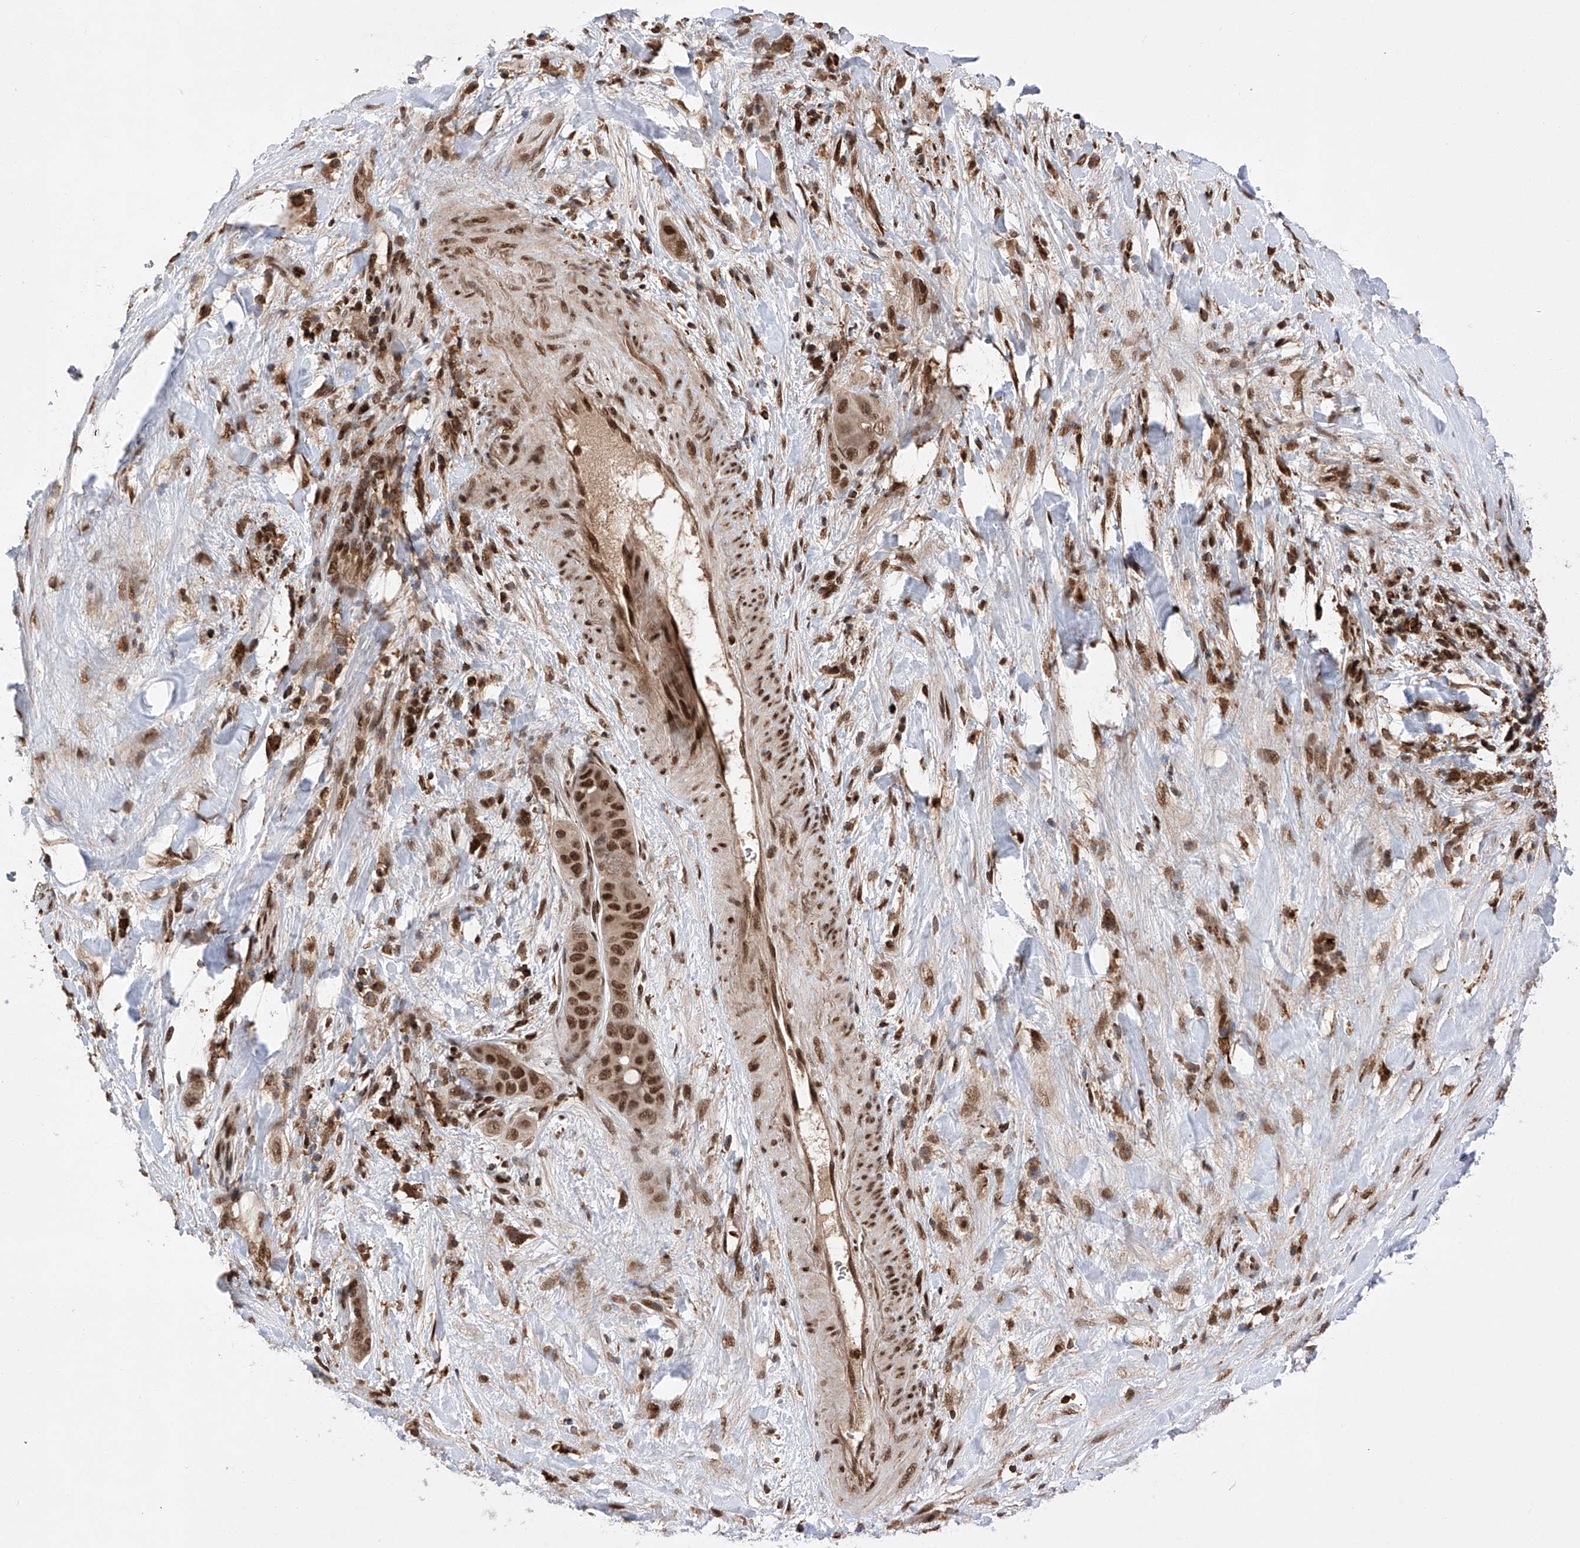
{"staining": {"intensity": "moderate", "quantity": ">75%", "location": "nuclear"}, "tissue": "liver cancer", "cell_type": "Tumor cells", "image_type": "cancer", "snomed": [{"axis": "morphology", "description": "Cholangiocarcinoma"}, {"axis": "topography", "description": "Liver"}], "caption": "Cholangiocarcinoma (liver) stained with a brown dye displays moderate nuclear positive positivity in about >75% of tumor cells.", "gene": "ZNF280D", "patient": {"sex": "female", "age": 52}}